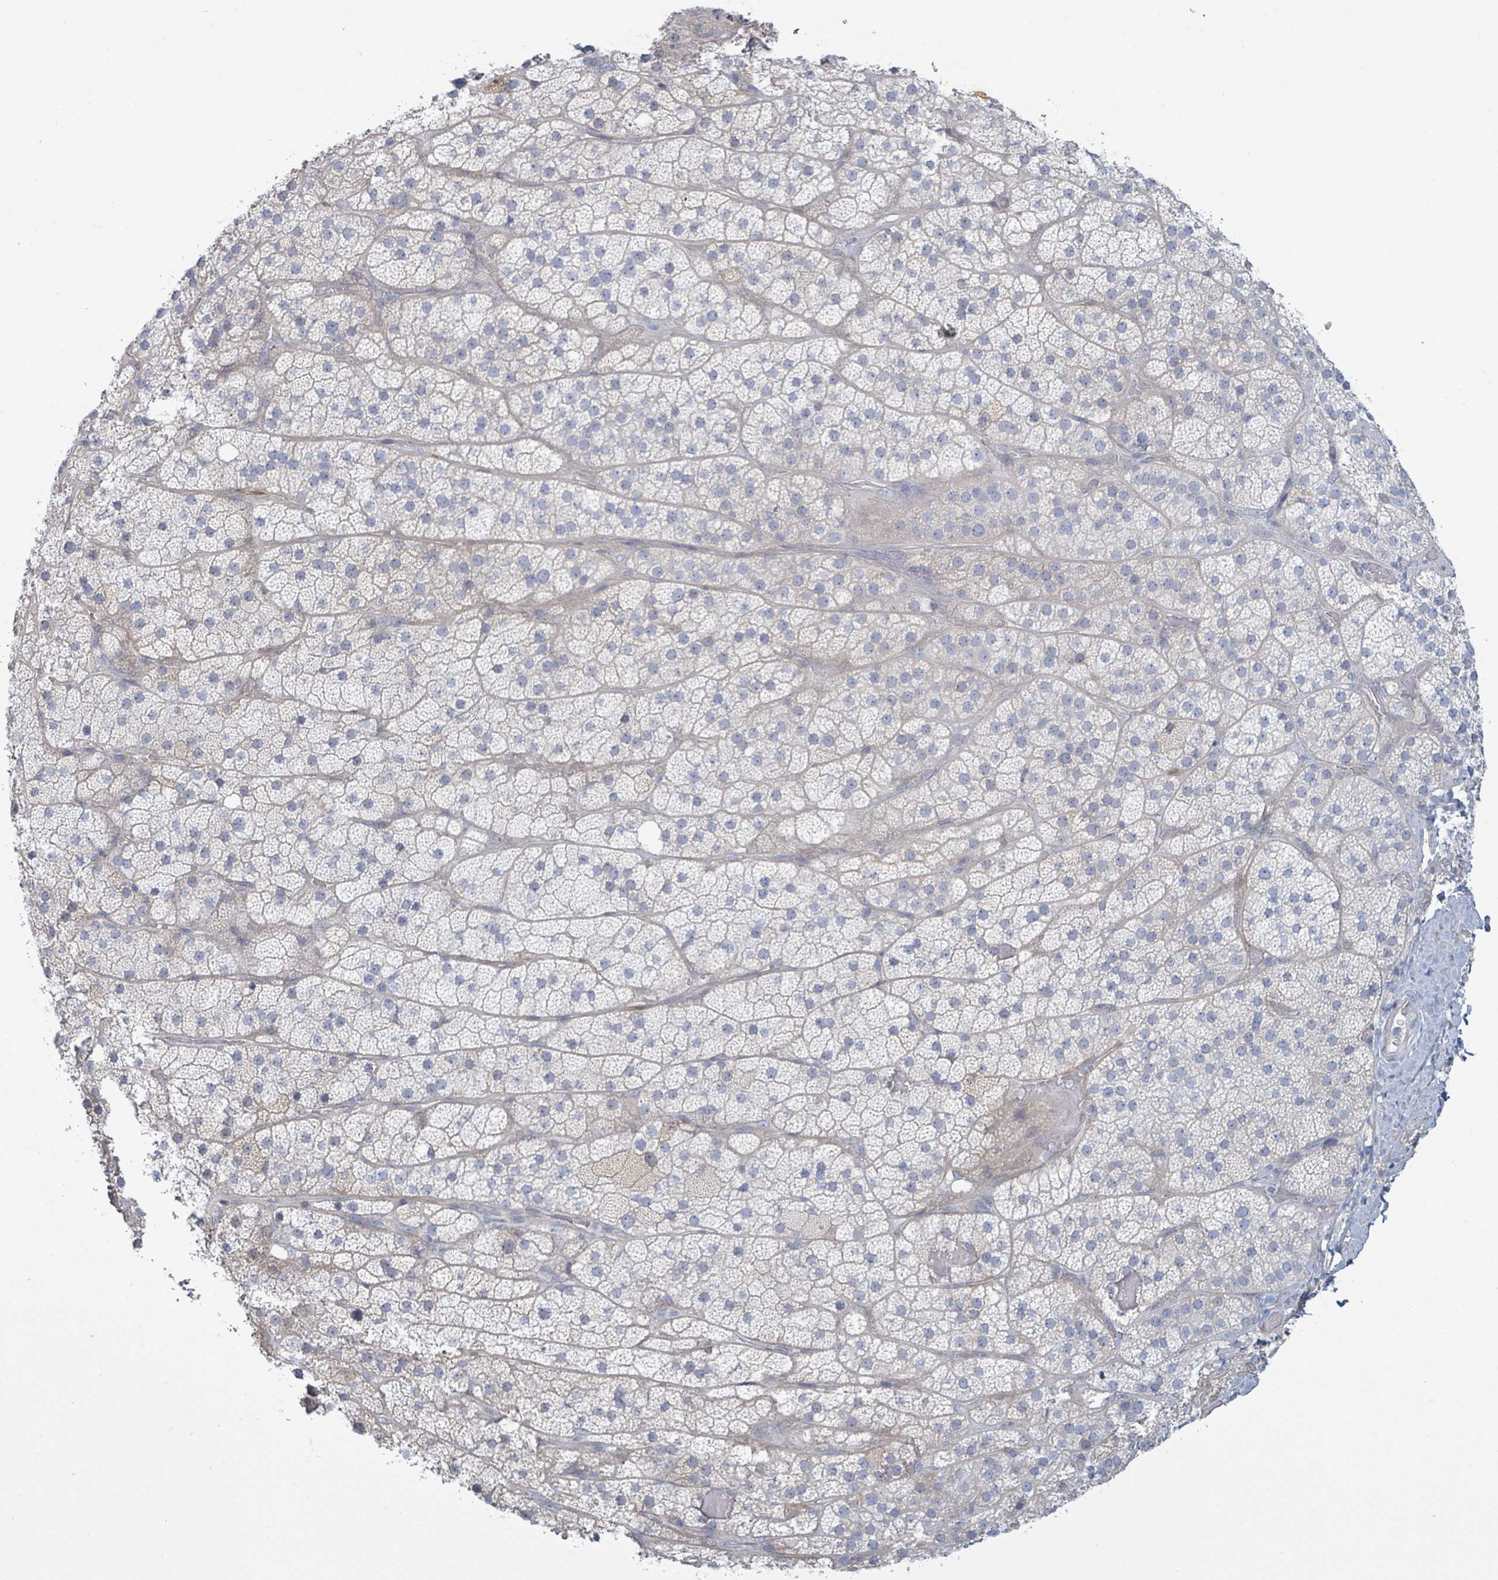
{"staining": {"intensity": "negative", "quantity": "none", "location": "none"}, "tissue": "adrenal gland", "cell_type": "Glandular cells", "image_type": "normal", "snomed": [{"axis": "morphology", "description": "Normal tissue, NOS"}, {"axis": "topography", "description": "Adrenal gland"}], "caption": "Protein analysis of unremarkable adrenal gland reveals no significant positivity in glandular cells.", "gene": "COL13A1", "patient": {"sex": "male", "age": 57}}